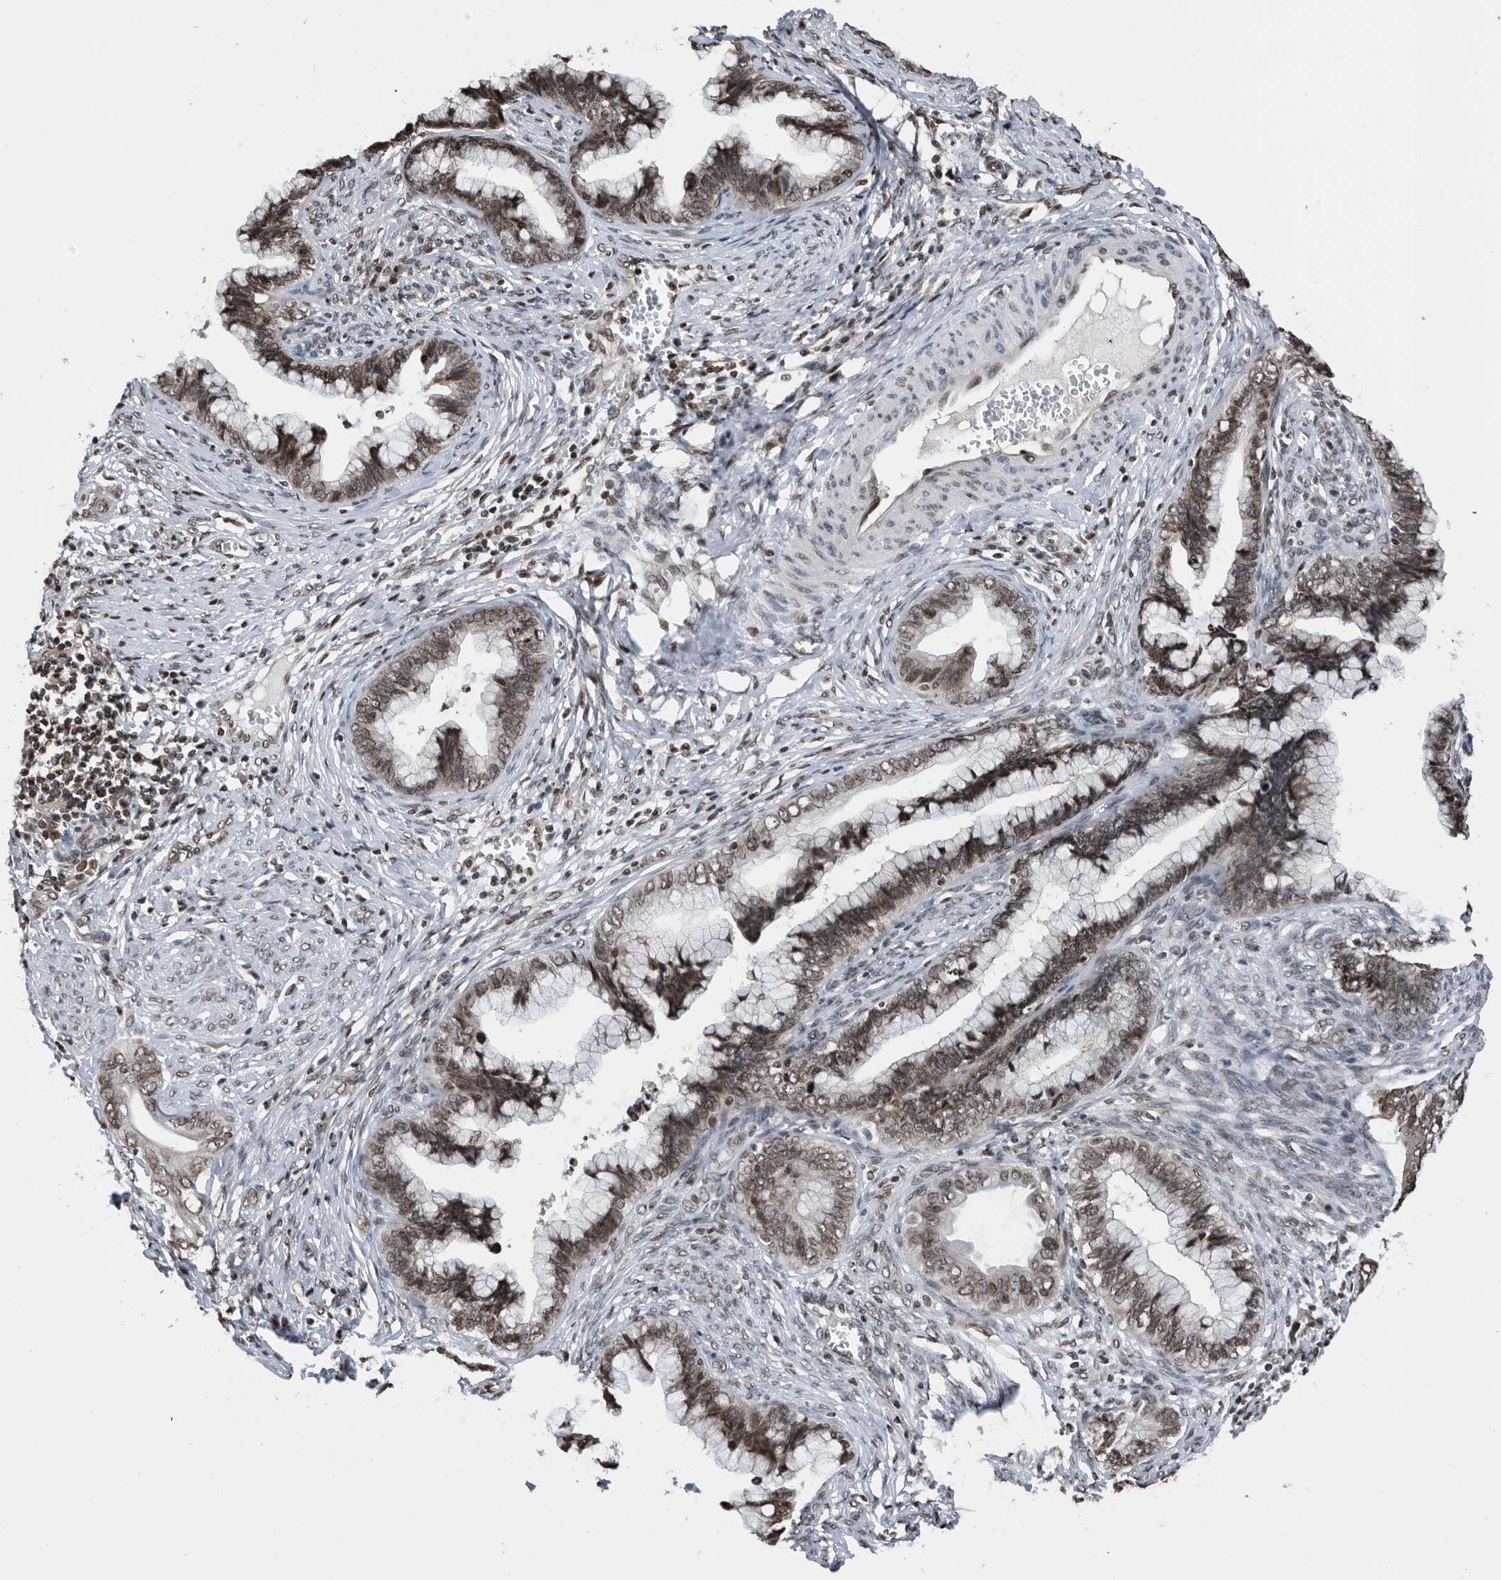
{"staining": {"intensity": "weak", "quantity": ">75%", "location": "nuclear"}, "tissue": "cervical cancer", "cell_type": "Tumor cells", "image_type": "cancer", "snomed": [{"axis": "morphology", "description": "Adenocarcinoma, NOS"}, {"axis": "topography", "description": "Cervix"}], "caption": "A micrograph showing weak nuclear expression in approximately >75% of tumor cells in cervical cancer, as visualized by brown immunohistochemical staining.", "gene": "SNRNP48", "patient": {"sex": "female", "age": 44}}